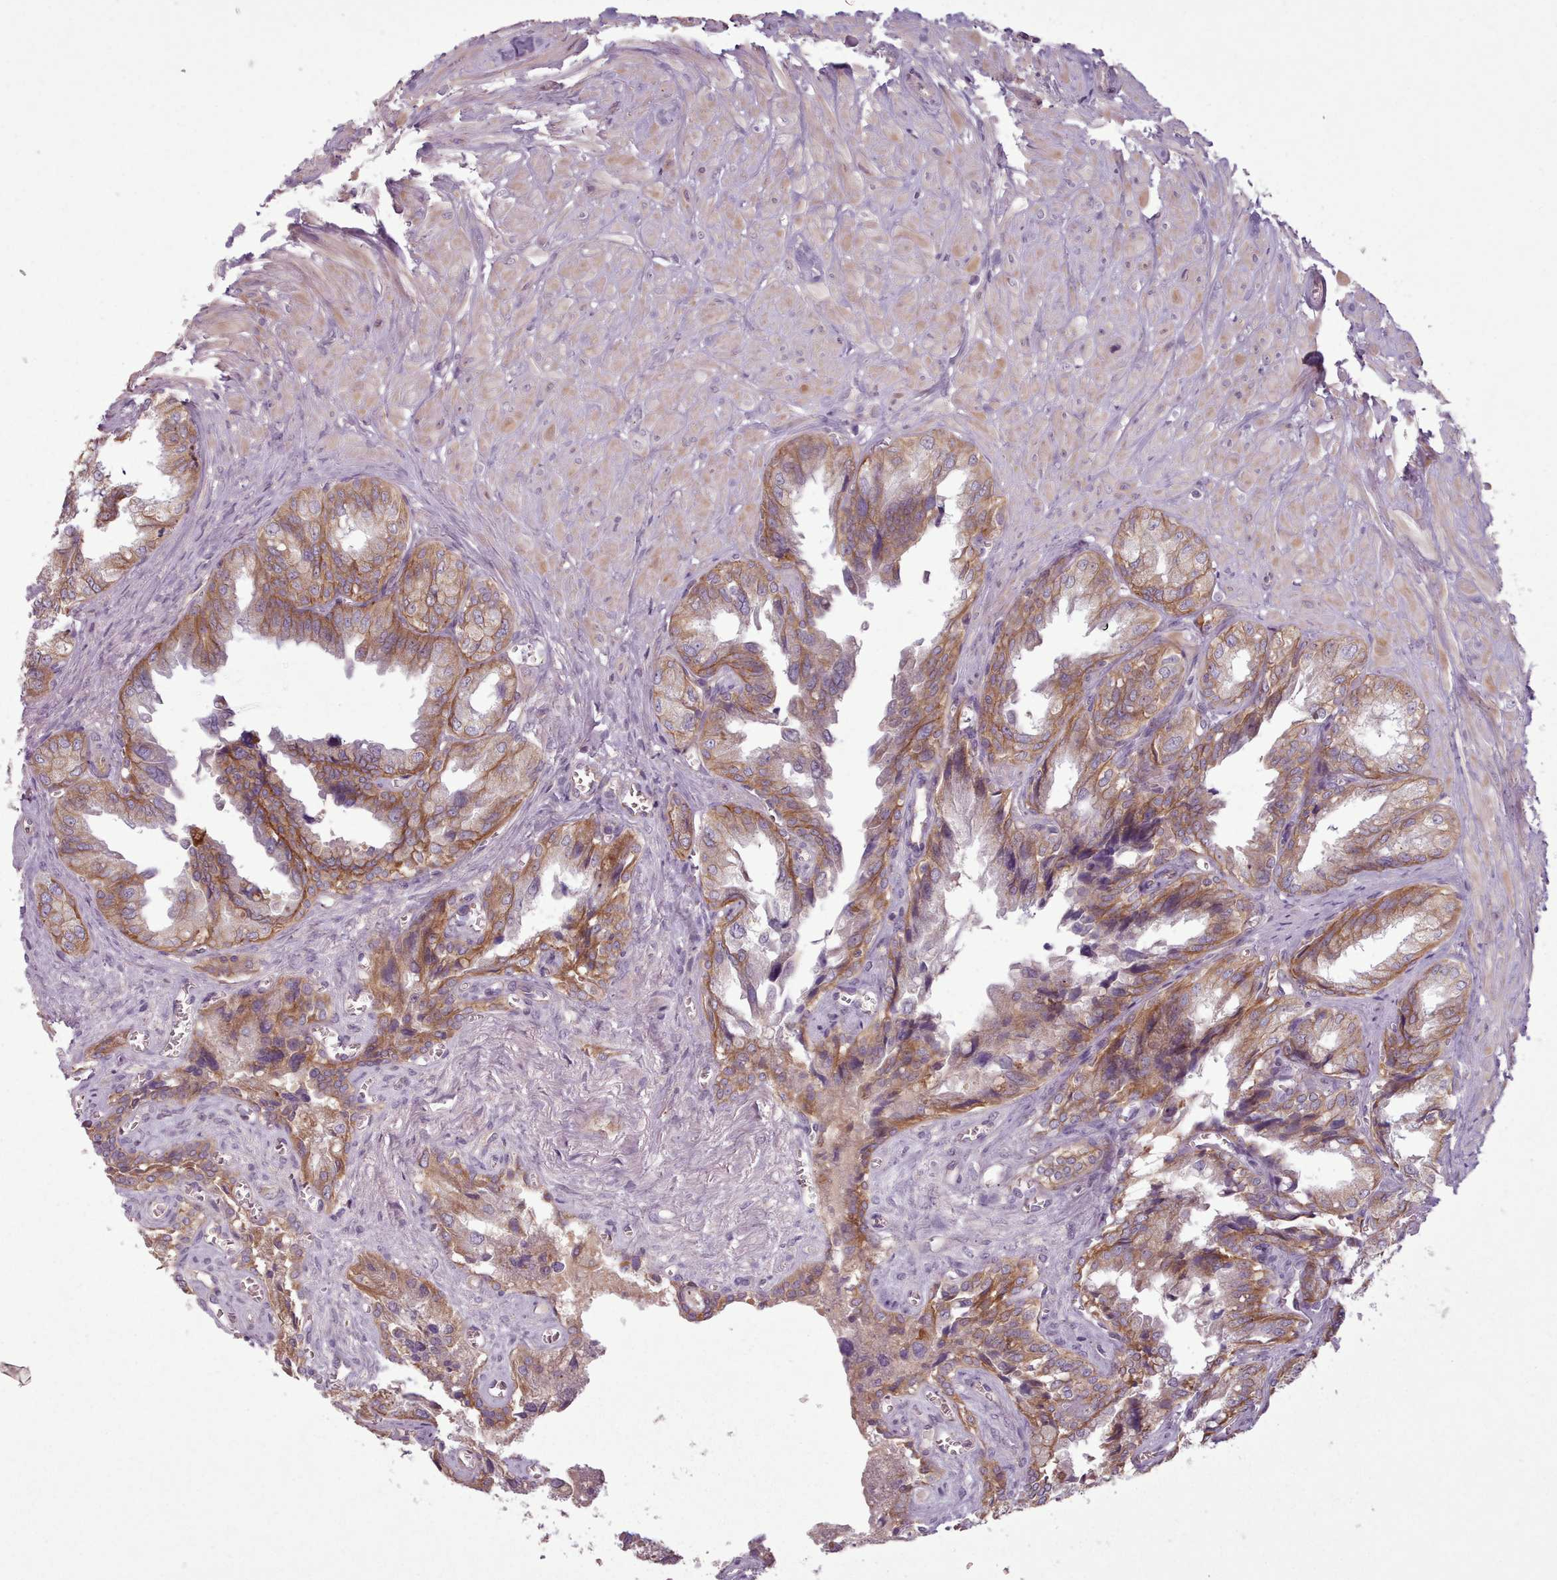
{"staining": {"intensity": "moderate", "quantity": ">75%", "location": "cytoplasmic/membranous"}, "tissue": "seminal vesicle", "cell_type": "Glandular cells", "image_type": "normal", "snomed": [{"axis": "morphology", "description": "Normal tissue, NOS"}, {"axis": "topography", "description": "Seminal veicle"}], "caption": "Brown immunohistochemical staining in benign seminal vesicle reveals moderate cytoplasmic/membranous expression in approximately >75% of glandular cells.", "gene": "NT5DC2", "patient": {"sex": "male", "age": 67}}